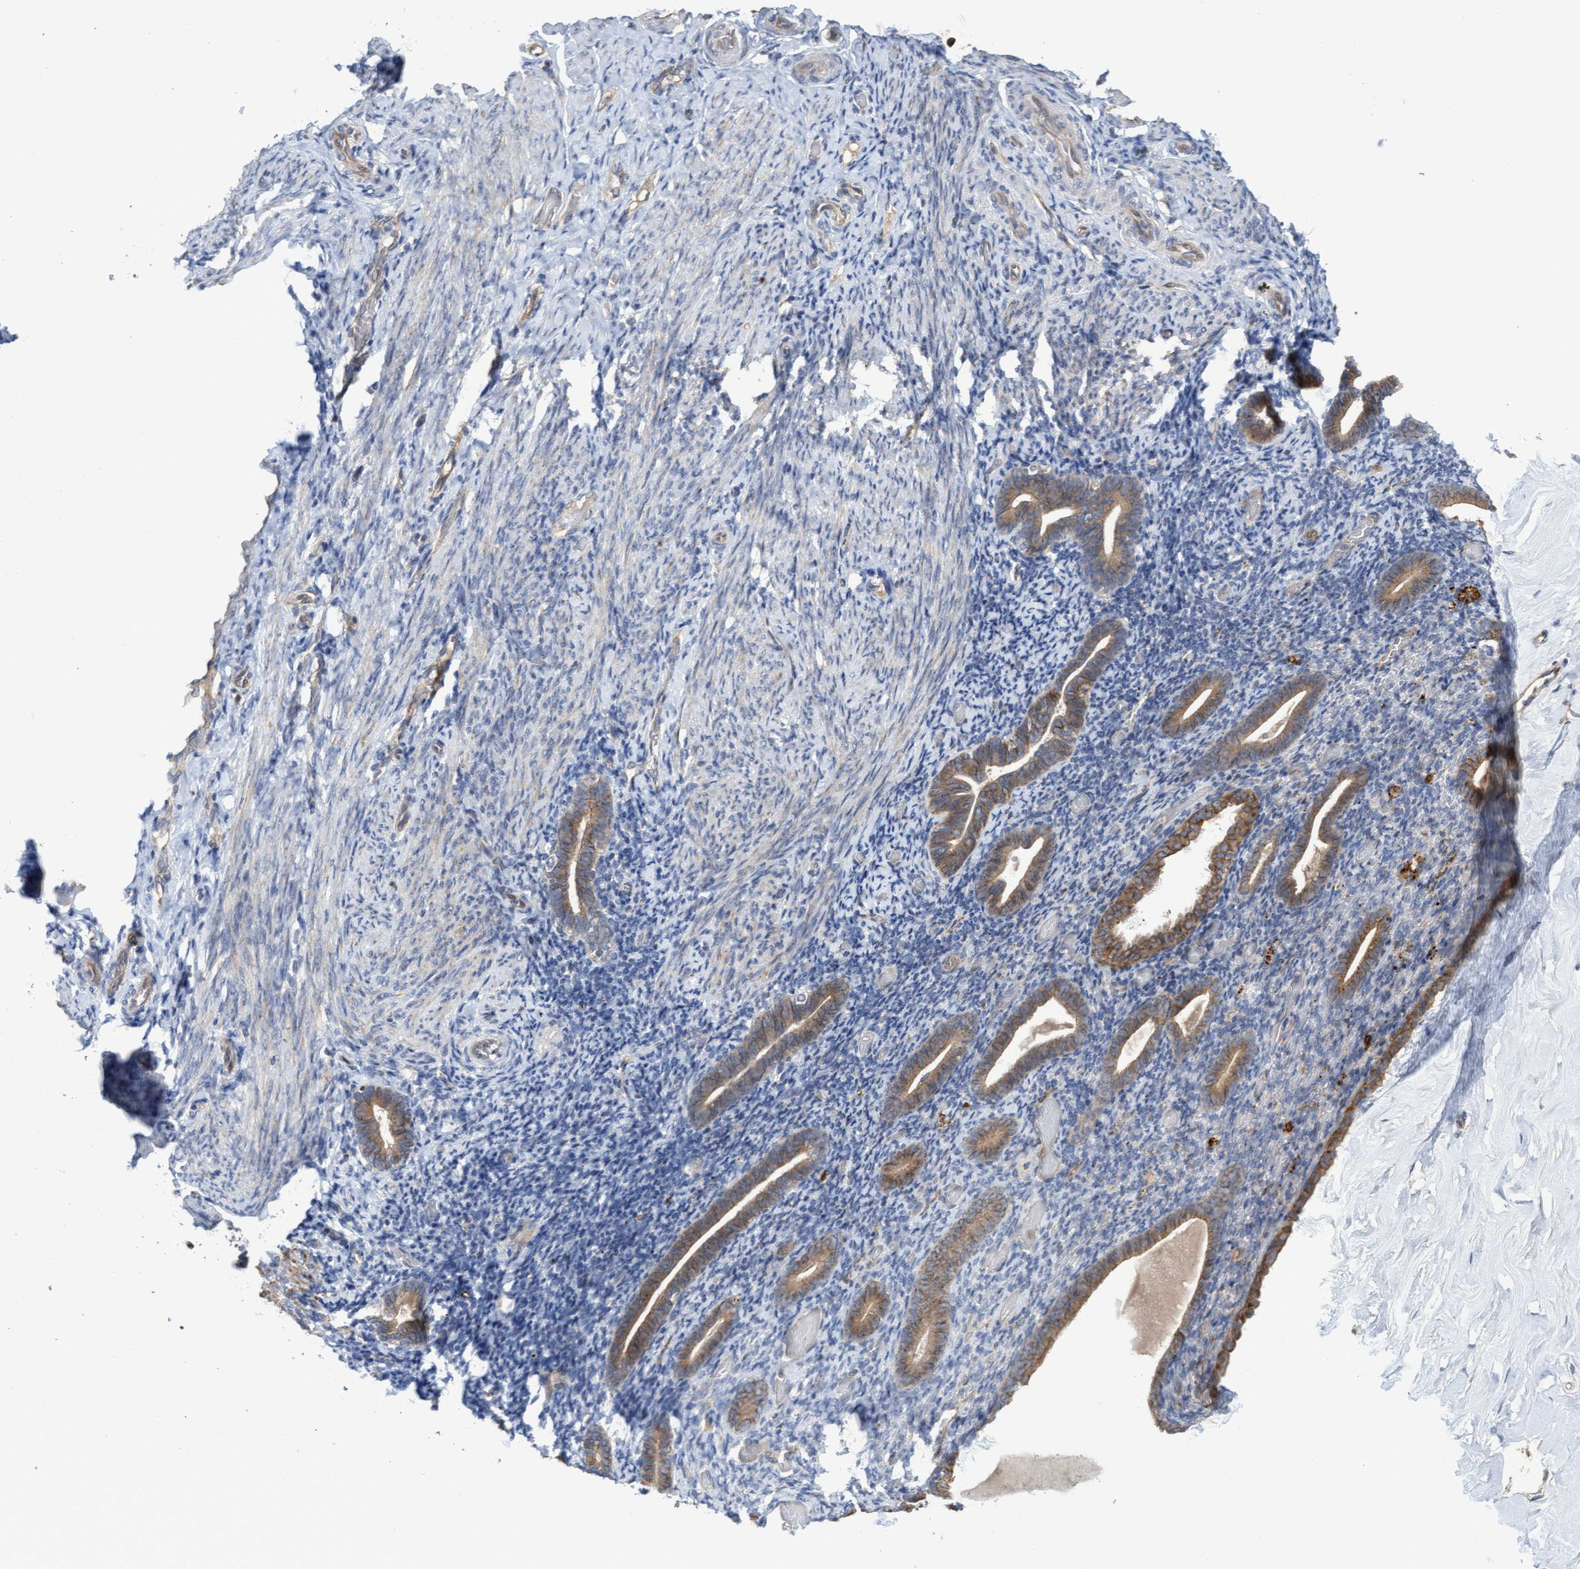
{"staining": {"intensity": "weak", "quantity": "<25%", "location": "cytoplasmic/membranous"}, "tissue": "endometrium", "cell_type": "Cells in endometrial stroma", "image_type": "normal", "snomed": [{"axis": "morphology", "description": "Normal tissue, NOS"}, {"axis": "topography", "description": "Endometrium"}], "caption": "DAB immunohistochemical staining of normal human endometrium reveals no significant positivity in cells in endometrial stroma.", "gene": "KRT24", "patient": {"sex": "female", "age": 51}}